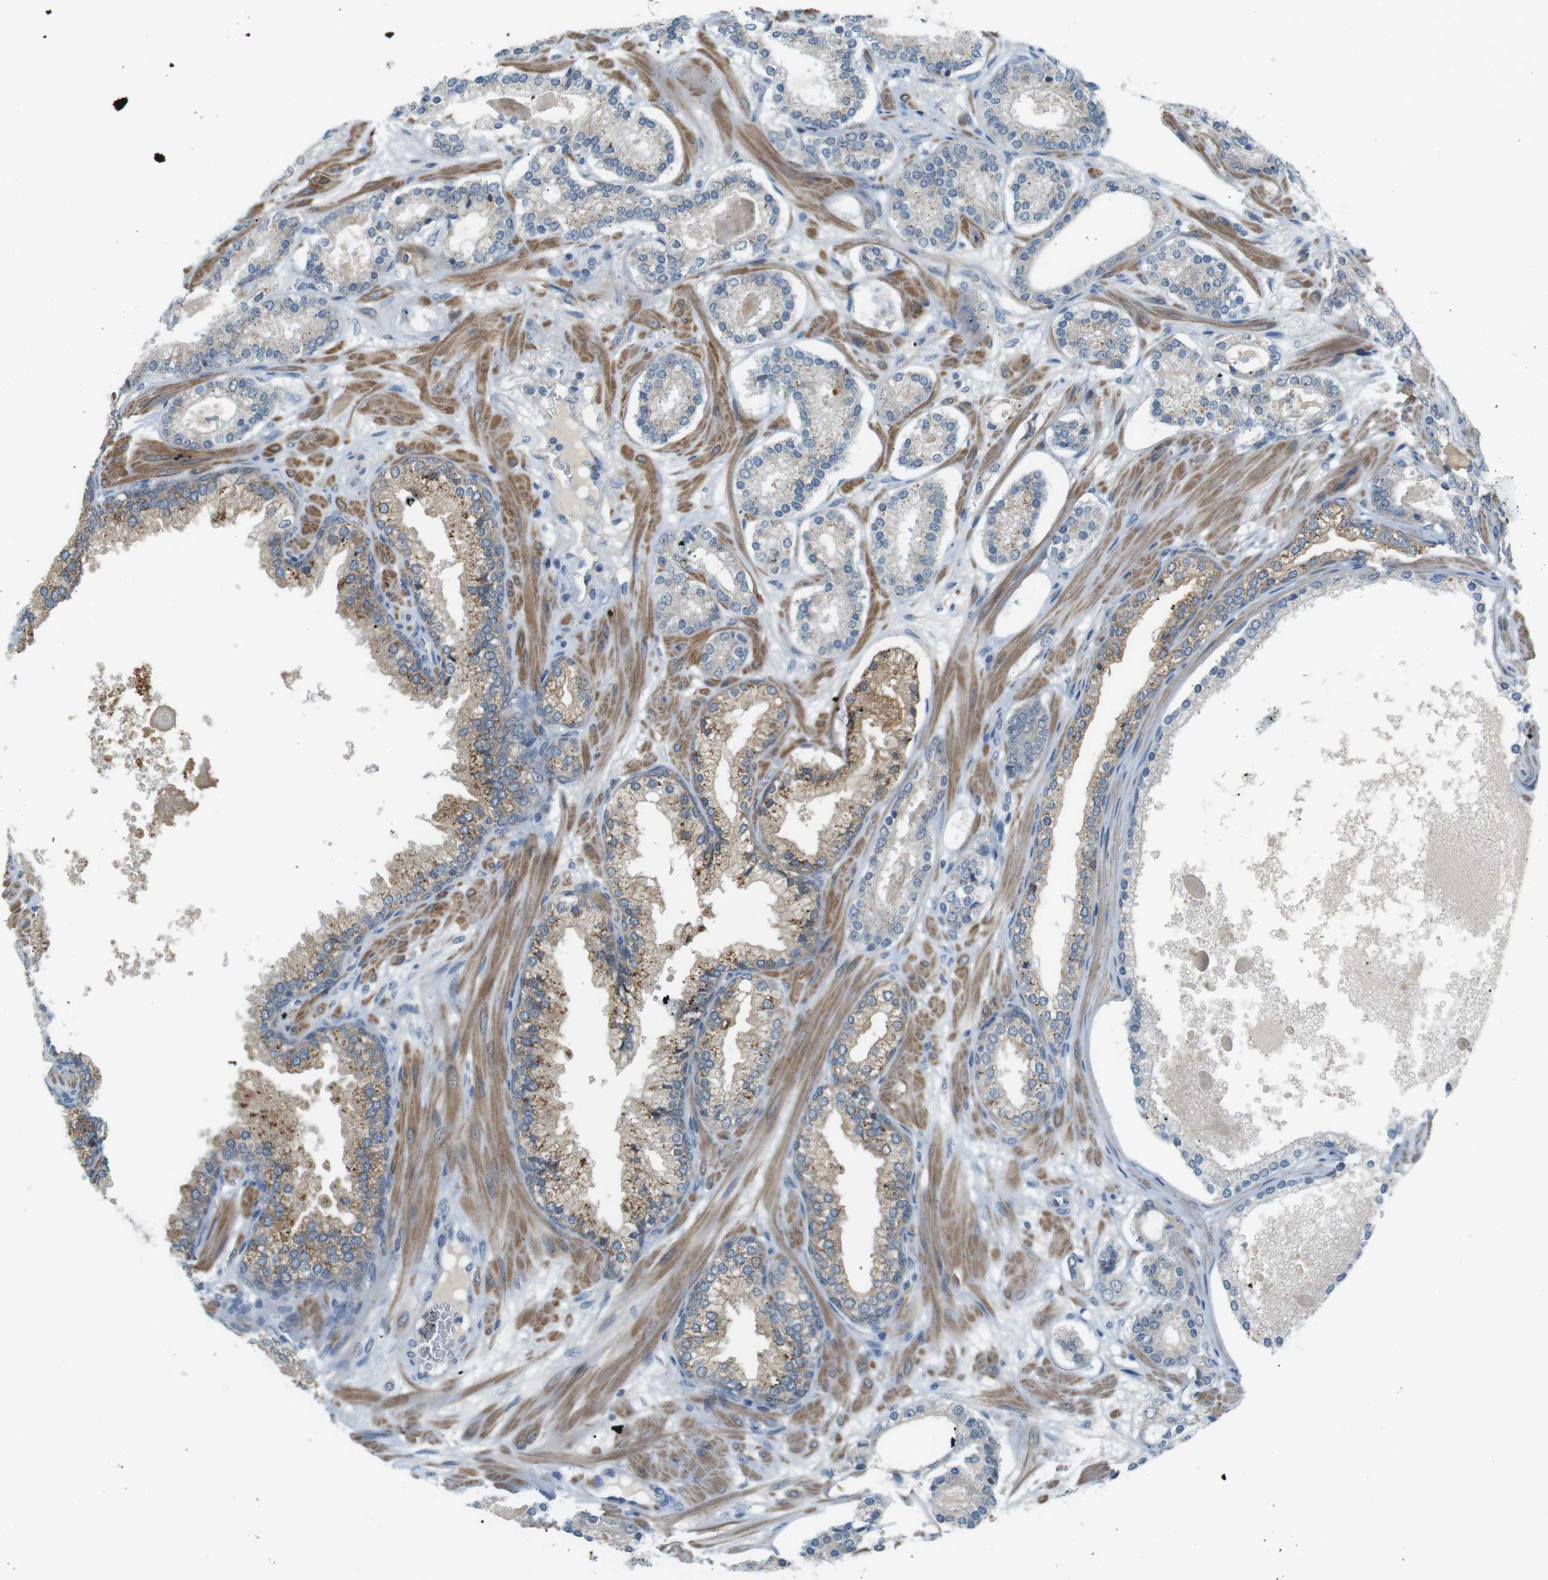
{"staining": {"intensity": "weak", "quantity": "25%-75%", "location": "cytoplasmic/membranous"}, "tissue": "prostate cancer", "cell_type": "Tumor cells", "image_type": "cancer", "snomed": [{"axis": "morphology", "description": "Adenocarcinoma, Low grade"}, {"axis": "topography", "description": "Prostate"}], "caption": "A photomicrograph of human adenocarcinoma (low-grade) (prostate) stained for a protein reveals weak cytoplasmic/membranous brown staining in tumor cells.", "gene": "RTN3", "patient": {"sex": "male", "age": 63}}